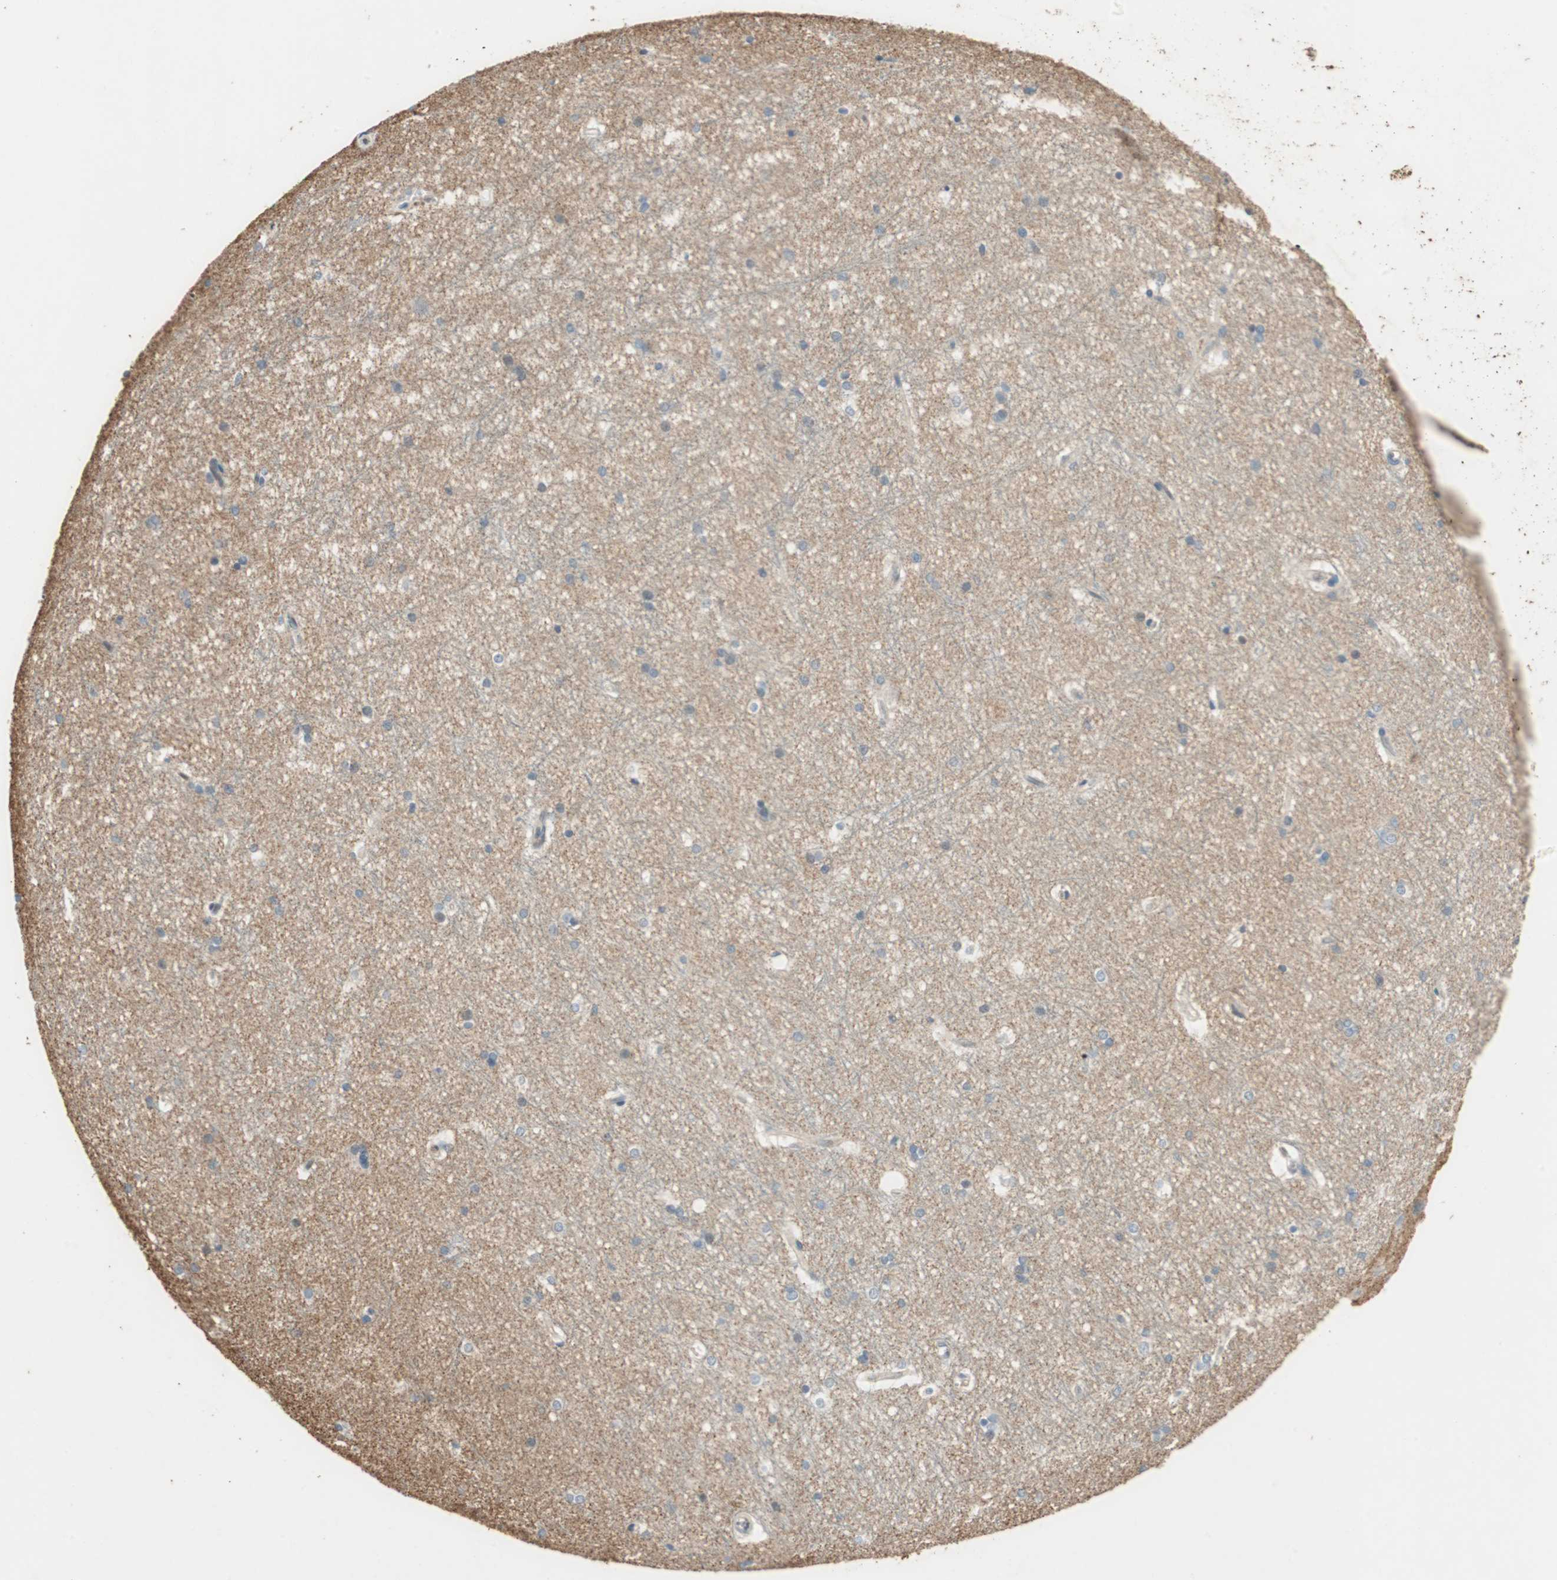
{"staining": {"intensity": "negative", "quantity": "none", "location": "none"}, "tissue": "hippocampus", "cell_type": "Glial cells", "image_type": "normal", "snomed": [{"axis": "morphology", "description": "Normal tissue, NOS"}, {"axis": "topography", "description": "Hippocampus"}], "caption": "Glial cells are negative for brown protein staining in normal hippocampus. Nuclei are stained in blue.", "gene": "SERPINB5", "patient": {"sex": "female", "age": 19}}